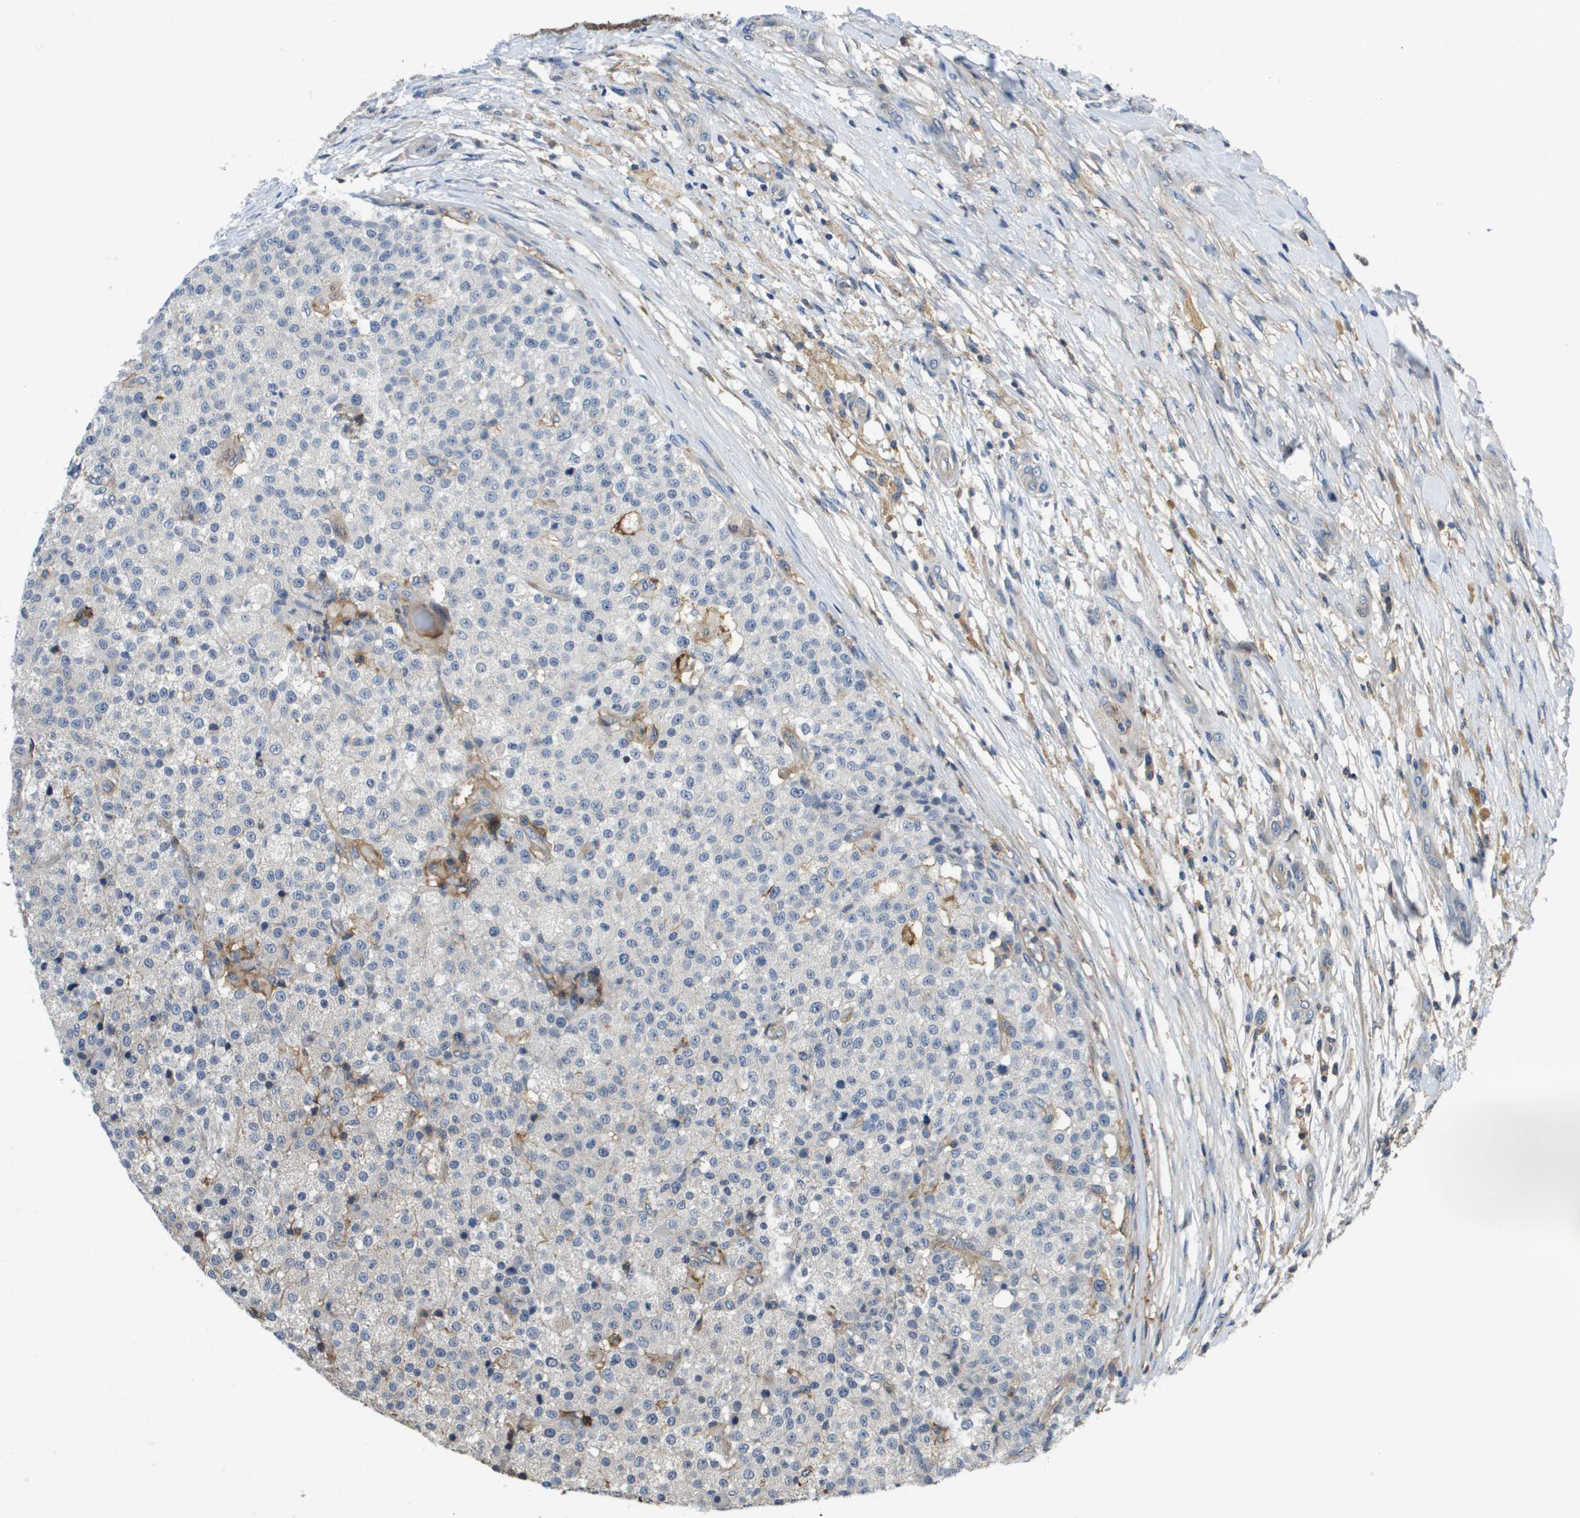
{"staining": {"intensity": "negative", "quantity": "none", "location": "none"}, "tissue": "testis cancer", "cell_type": "Tumor cells", "image_type": "cancer", "snomed": [{"axis": "morphology", "description": "Seminoma, NOS"}, {"axis": "topography", "description": "Testis"}], "caption": "This is a histopathology image of IHC staining of testis seminoma, which shows no staining in tumor cells.", "gene": "SLC16A3", "patient": {"sex": "male", "age": 59}}